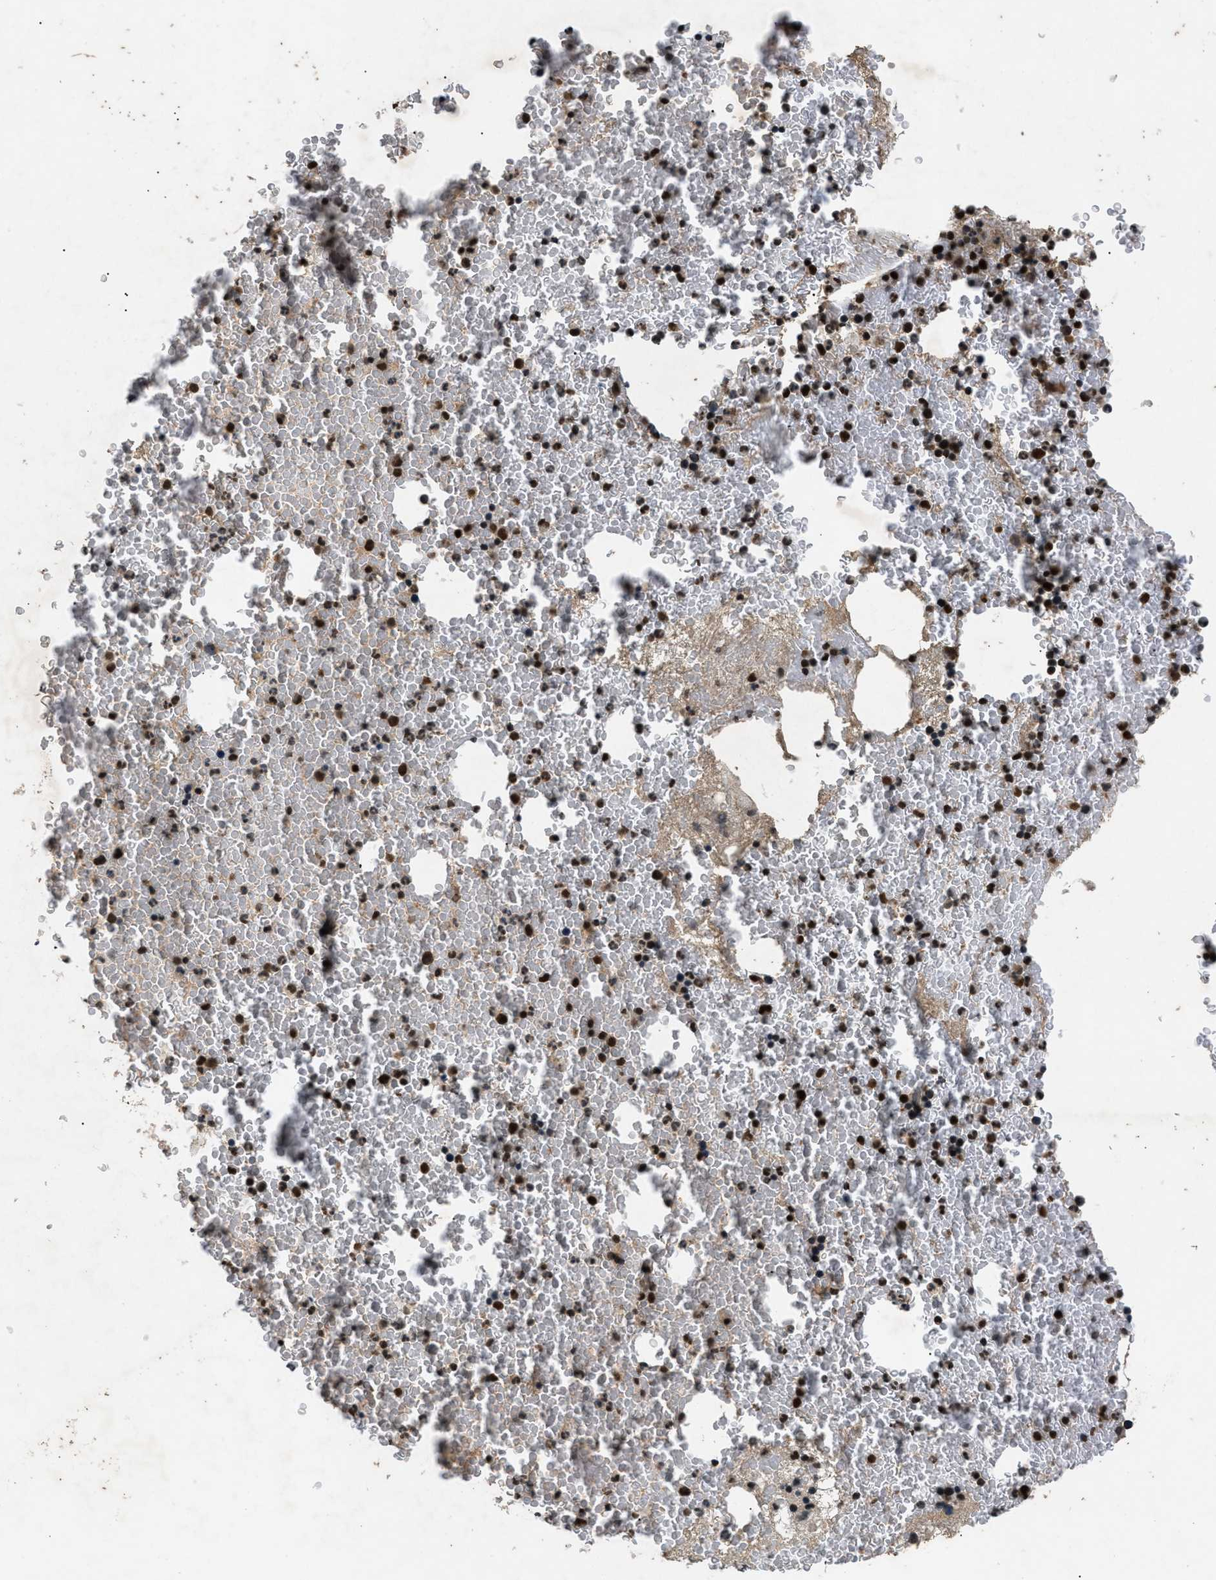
{"staining": {"intensity": "strong", "quantity": ">75%", "location": "nuclear"}, "tissue": "bone marrow", "cell_type": "Hematopoietic cells", "image_type": "normal", "snomed": [{"axis": "morphology", "description": "Normal tissue, NOS"}, {"axis": "morphology", "description": "Inflammation, NOS"}, {"axis": "topography", "description": "Bone marrow"}], "caption": "Protein staining of unremarkable bone marrow exhibits strong nuclear positivity in about >75% of hematopoietic cells.", "gene": "RBM5", "patient": {"sex": "male", "age": 63}}